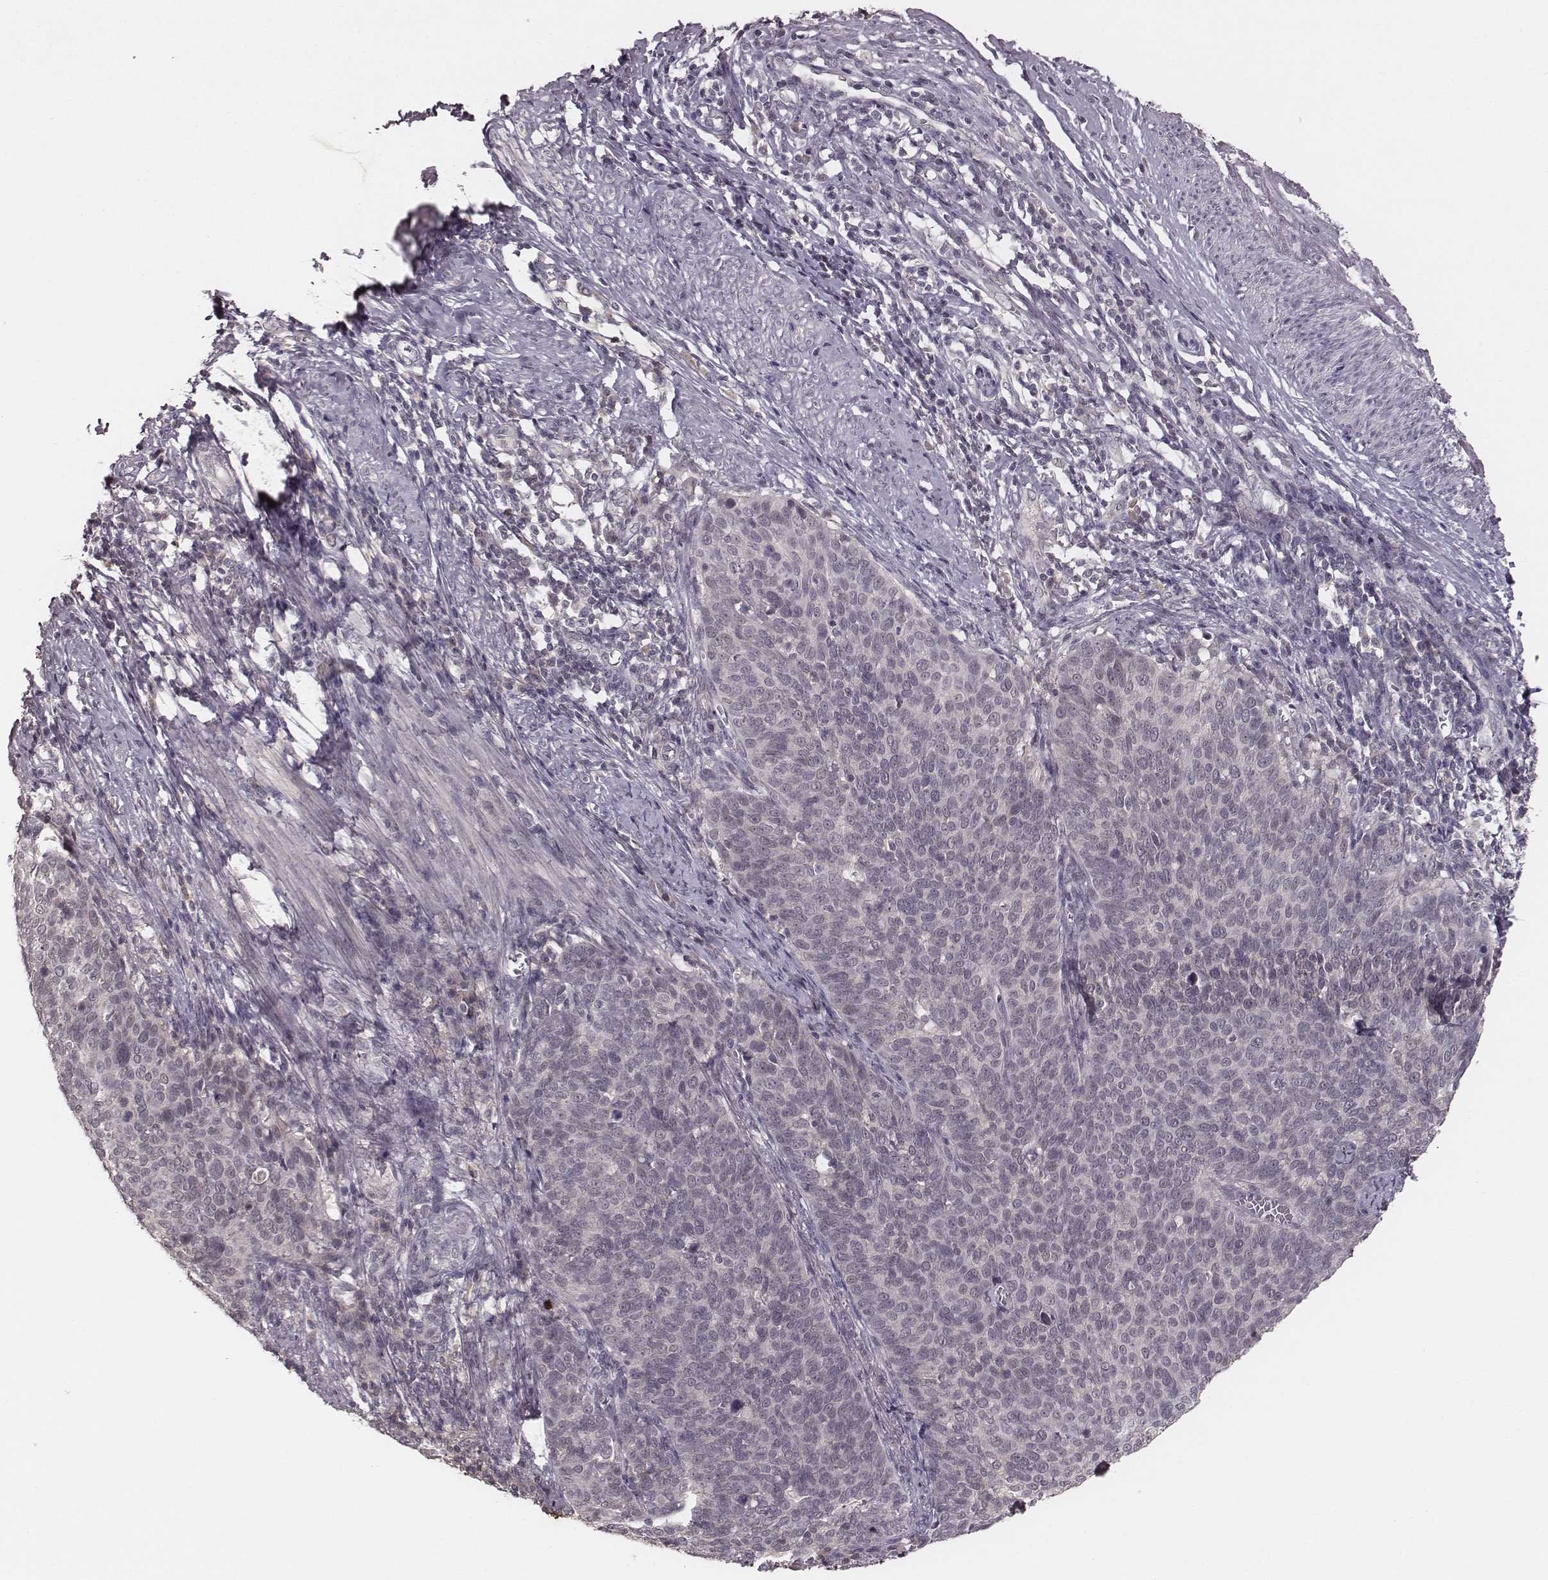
{"staining": {"intensity": "negative", "quantity": "none", "location": "none"}, "tissue": "cervical cancer", "cell_type": "Tumor cells", "image_type": "cancer", "snomed": [{"axis": "morphology", "description": "Normal tissue, NOS"}, {"axis": "morphology", "description": "Squamous cell carcinoma, NOS"}, {"axis": "topography", "description": "Cervix"}], "caption": "Immunohistochemistry (IHC) image of human squamous cell carcinoma (cervical) stained for a protein (brown), which reveals no positivity in tumor cells.", "gene": "LY6K", "patient": {"sex": "female", "age": 39}}